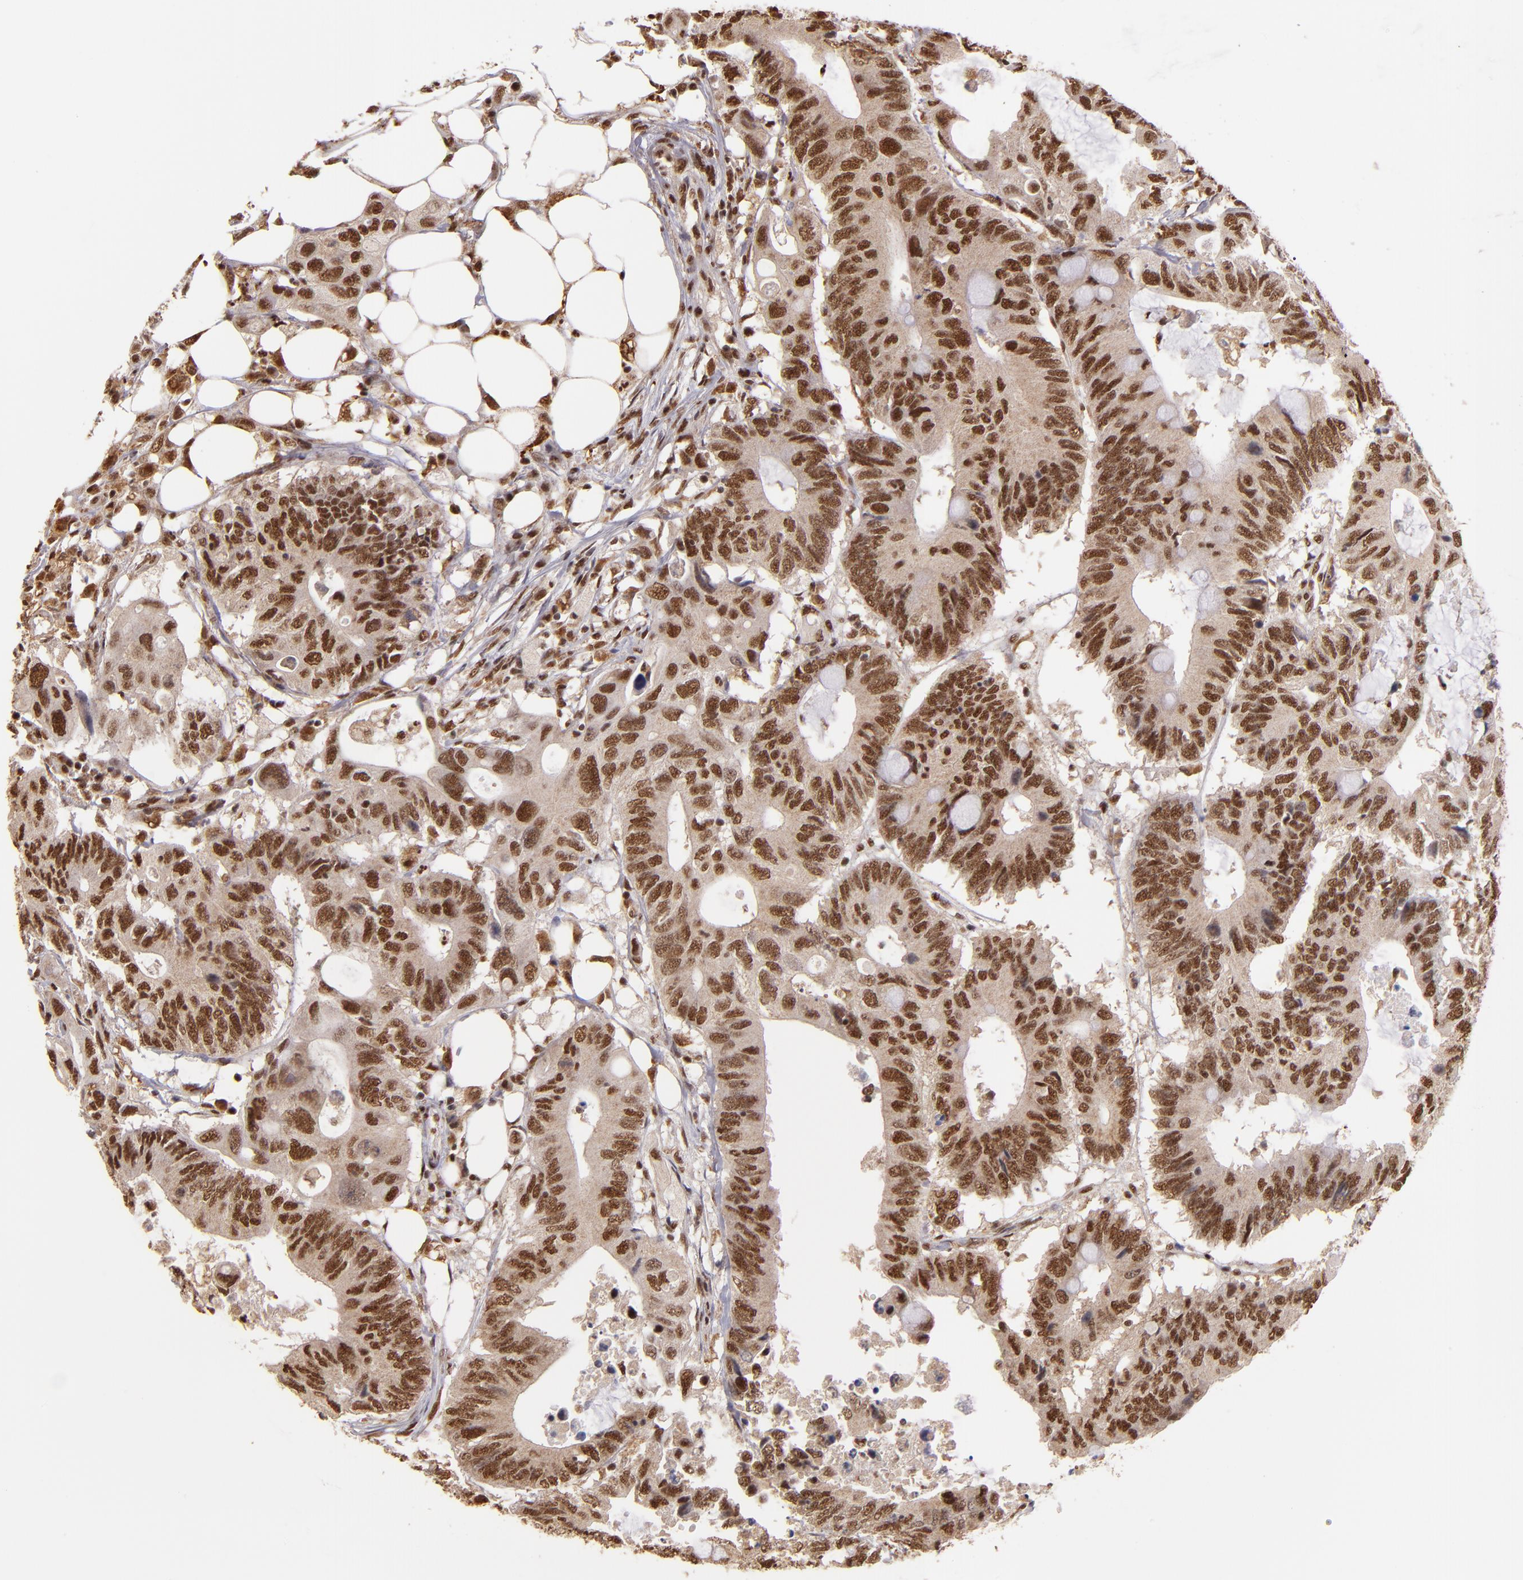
{"staining": {"intensity": "strong", "quantity": ">75%", "location": "cytoplasmic/membranous,nuclear"}, "tissue": "colorectal cancer", "cell_type": "Tumor cells", "image_type": "cancer", "snomed": [{"axis": "morphology", "description": "Adenocarcinoma, NOS"}, {"axis": "topography", "description": "Colon"}], "caption": "Human colorectal cancer stained for a protein (brown) shows strong cytoplasmic/membranous and nuclear positive expression in about >75% of tumor cells.", "gene": "SP1", "patient": {"sex": "male", "age": 71}}